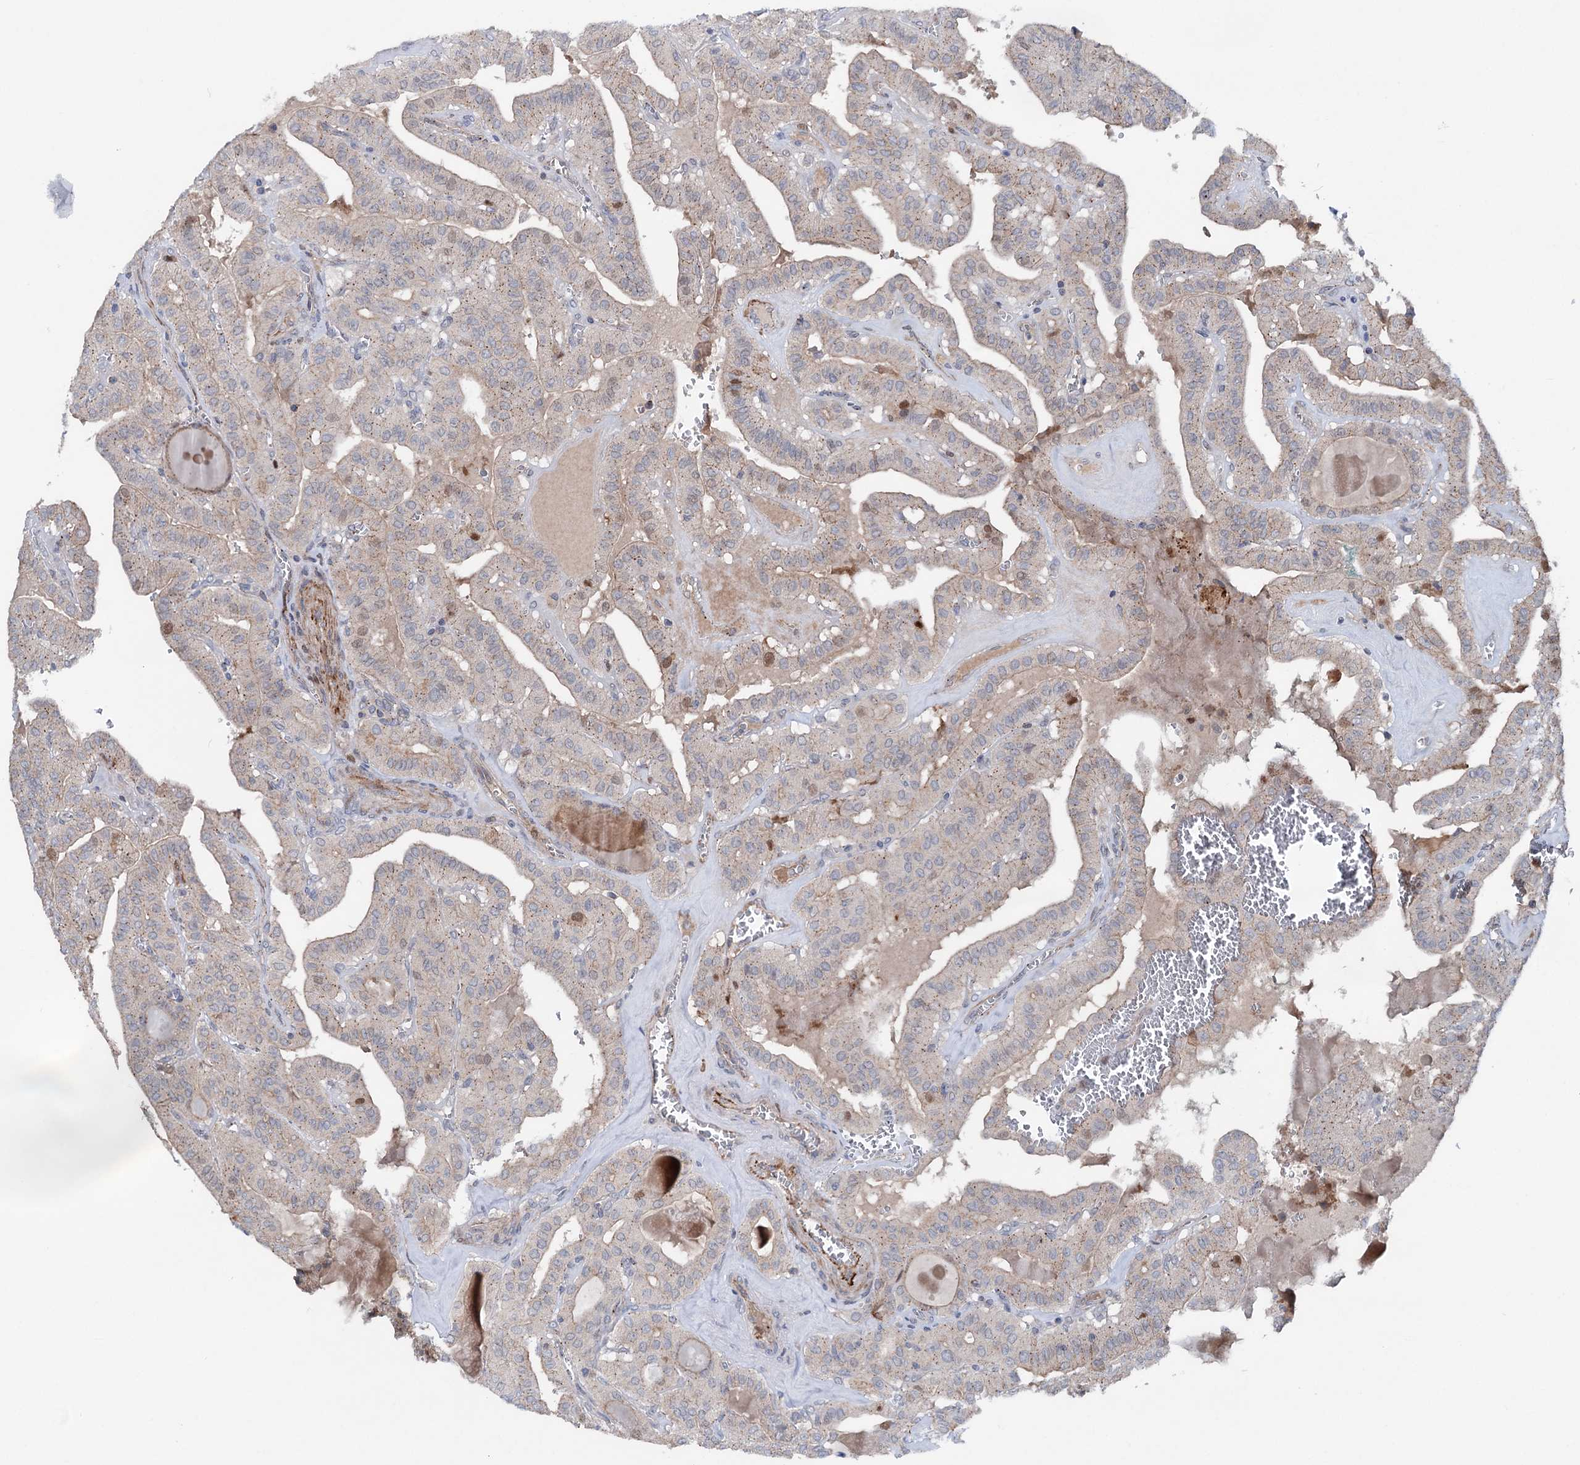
{"staining": {"intensity": "weak", "quantity": "25%-75%", "location": "cytoplasmic/membranous"}, "tissue": "thyroid cancer", "cell_type": "Tumor cells", "image_type": "cancer", "snomed": [{"axis": "morphology", "description": "Papillary adenocarcinoma, NOS"}, {"axis": "topography", "description": "Thyroid gland"}], "caption": "High-magnification brightfield microscopy of thyroid cancer stained with DAB (3,3'-diaminobenzidine) (brown) and counterstained with hematoxylin (blue). tumor cells exhibit weak cytoplasmic/membranous staining is identified in approximately25%-75% of cells. (DAB (3,3'-diaminobenzidine) IHC with brightfield microscopy, high magnification).", "gene": "NCAPD2", "patient": {"sex": "male", "age": 52}}